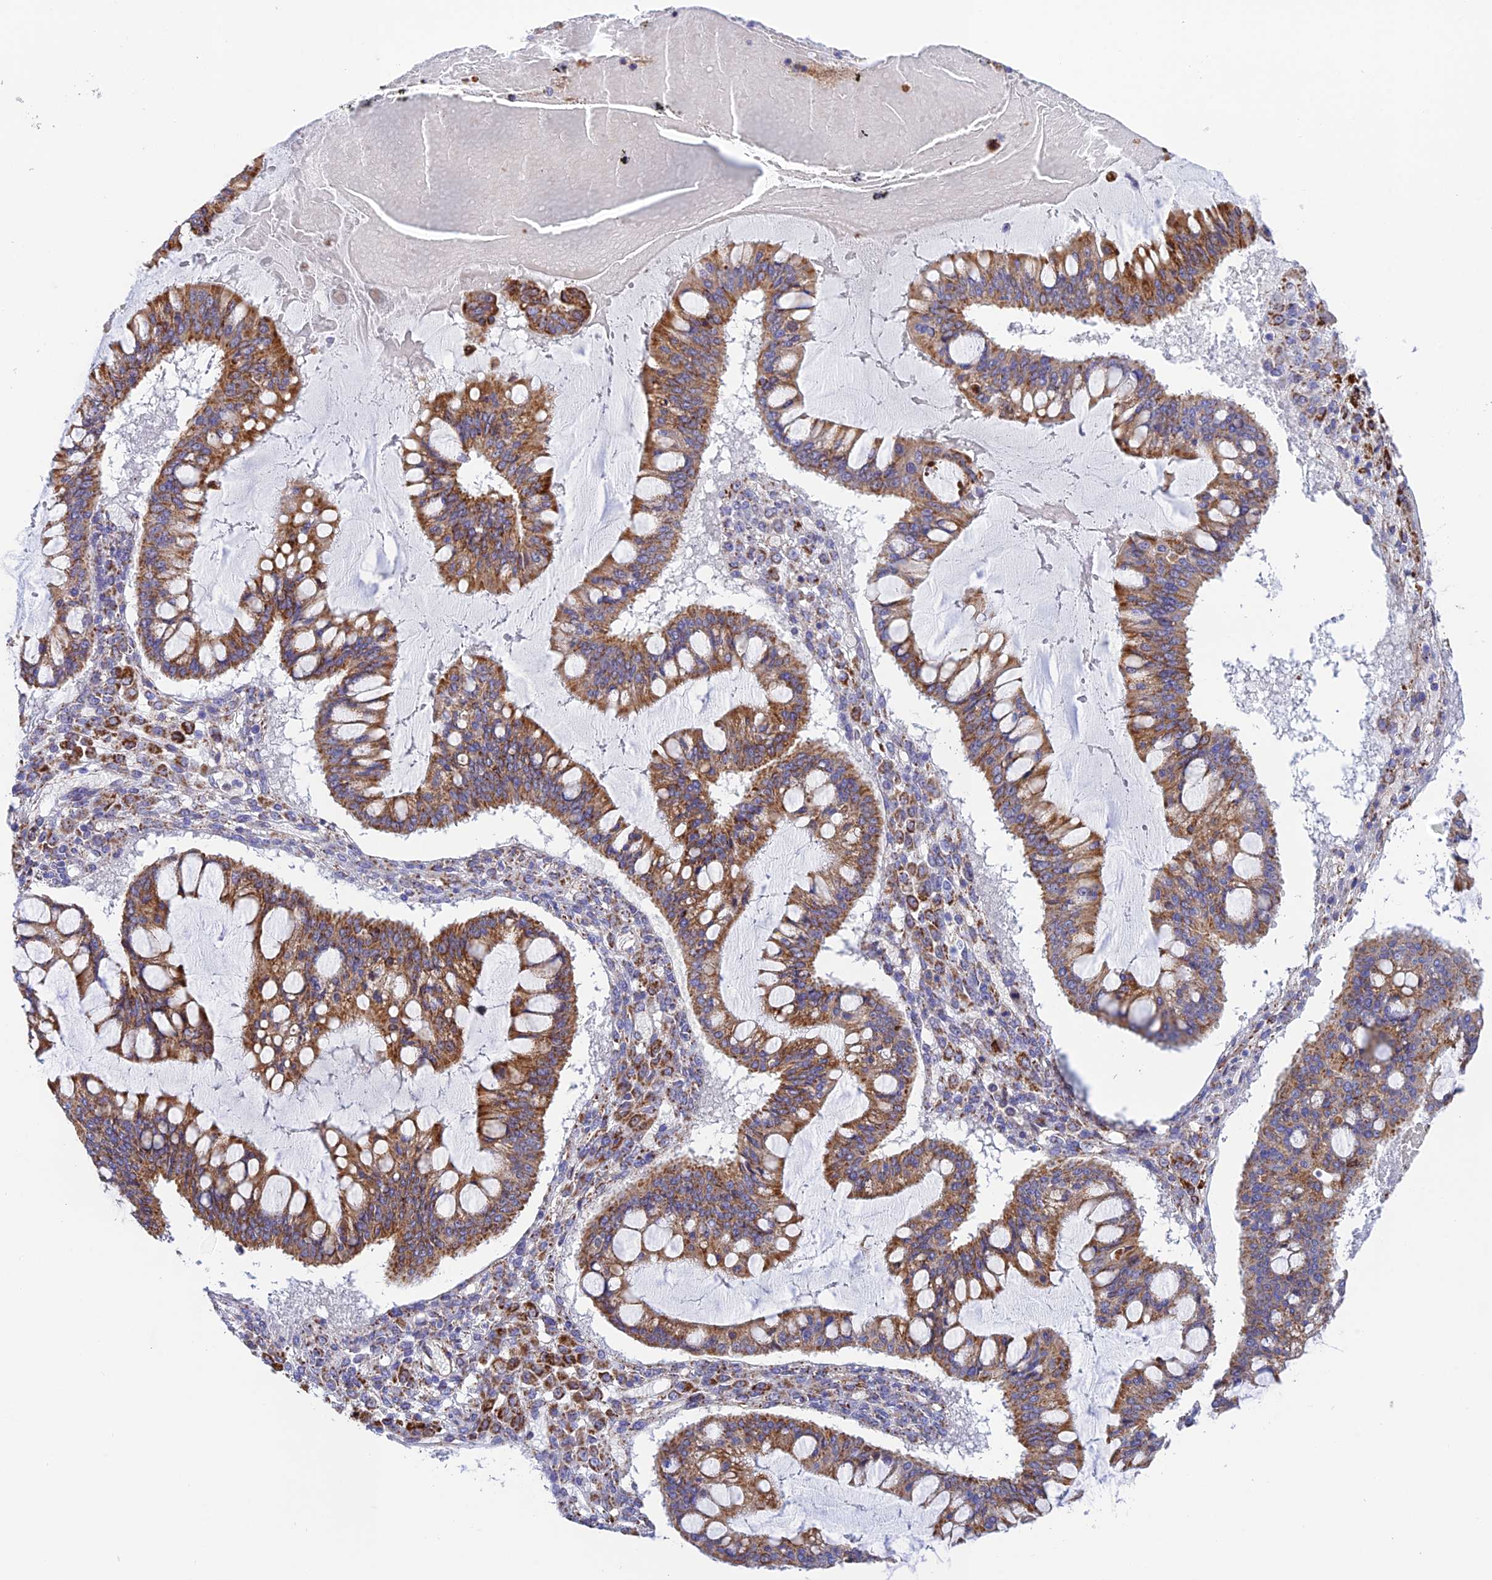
{"staining": {"intensity": "moderate", "quantity": ">75%", "location": "cytoplasmic/membranous"}, "tissue": "ovarian cancer", "cell_type": "Tumor cells", "image_type": "cancer", "snomed": [{"axis": "morphology", "description": "Cystadenocarcinoma, mucinous, NOS"}, {"axis": "topography", "description": "Ovary"}], "caption": "A high-resolution image shows IHC staining of ovarian cancer (mucinous cystadenocarcinoma), which exhibits moderate cytoplasmic/membranous staining in about >75% of tumor cells.", "gene": "CHCHD3", "patient": {"sex": "female", "age": 73}}